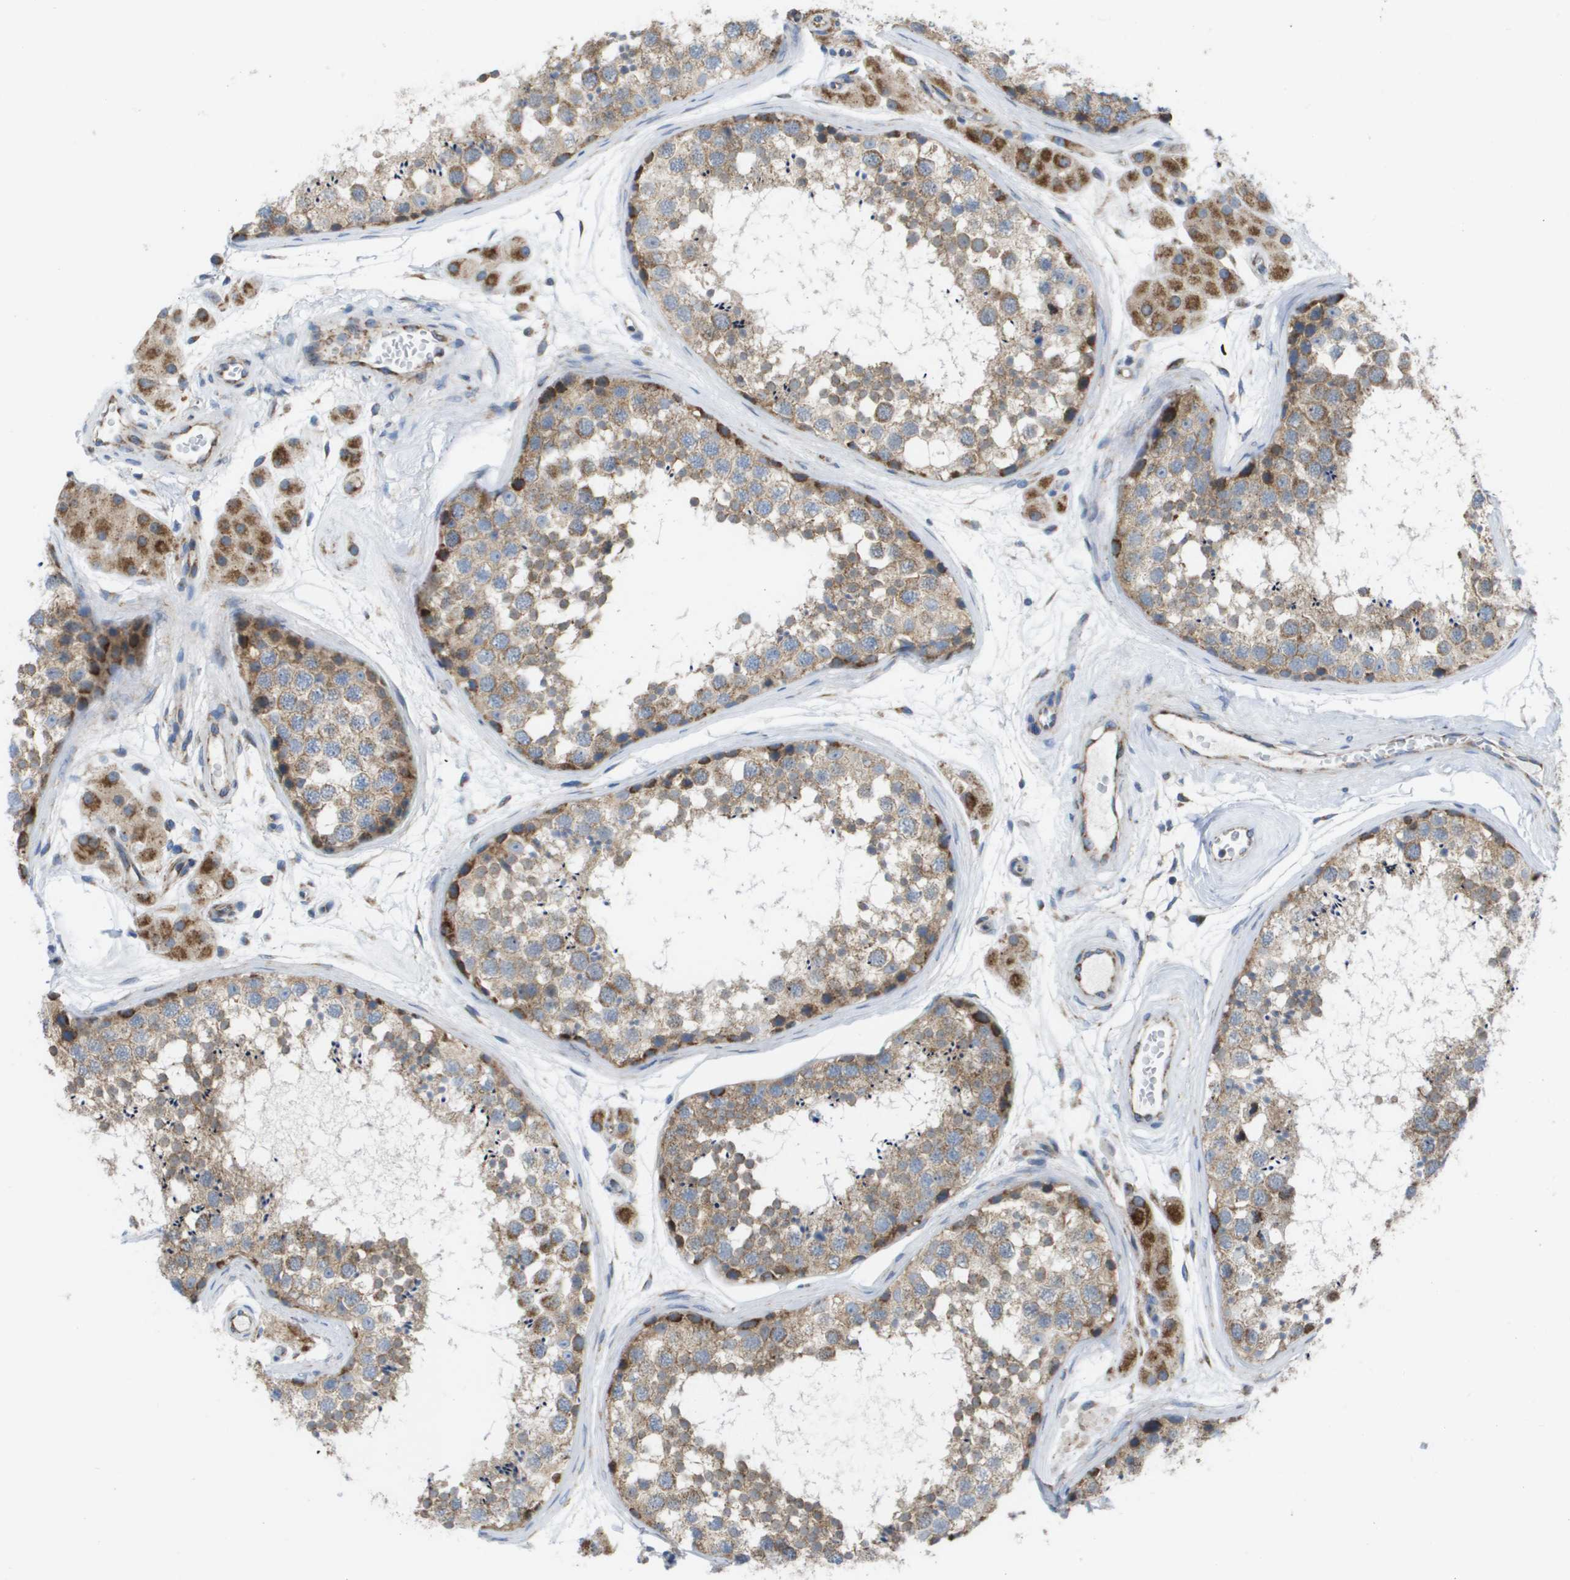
{"staining": {"intensity": "moderate", "quantity": ">75%", "location": "cytoplasmic/membranous"}, "tissue": "testis", "cell_type": "Cells in seminiferous ducts", "image_type": "normal", "snomed": [{"axis": "morphology", "description": "Normal tissue, NOS"}, {"axis": "topography", "description": "Testis"}], "caption": "Protein positivity by immunohistochemistry (IHC) demonstrates moderate cytoplasmic/membranous staining in approximately >75% of cells in seminiferous ducts in benign testis.", "gene": "FIS1", "patient": {"sex": "male", "age": 56}}